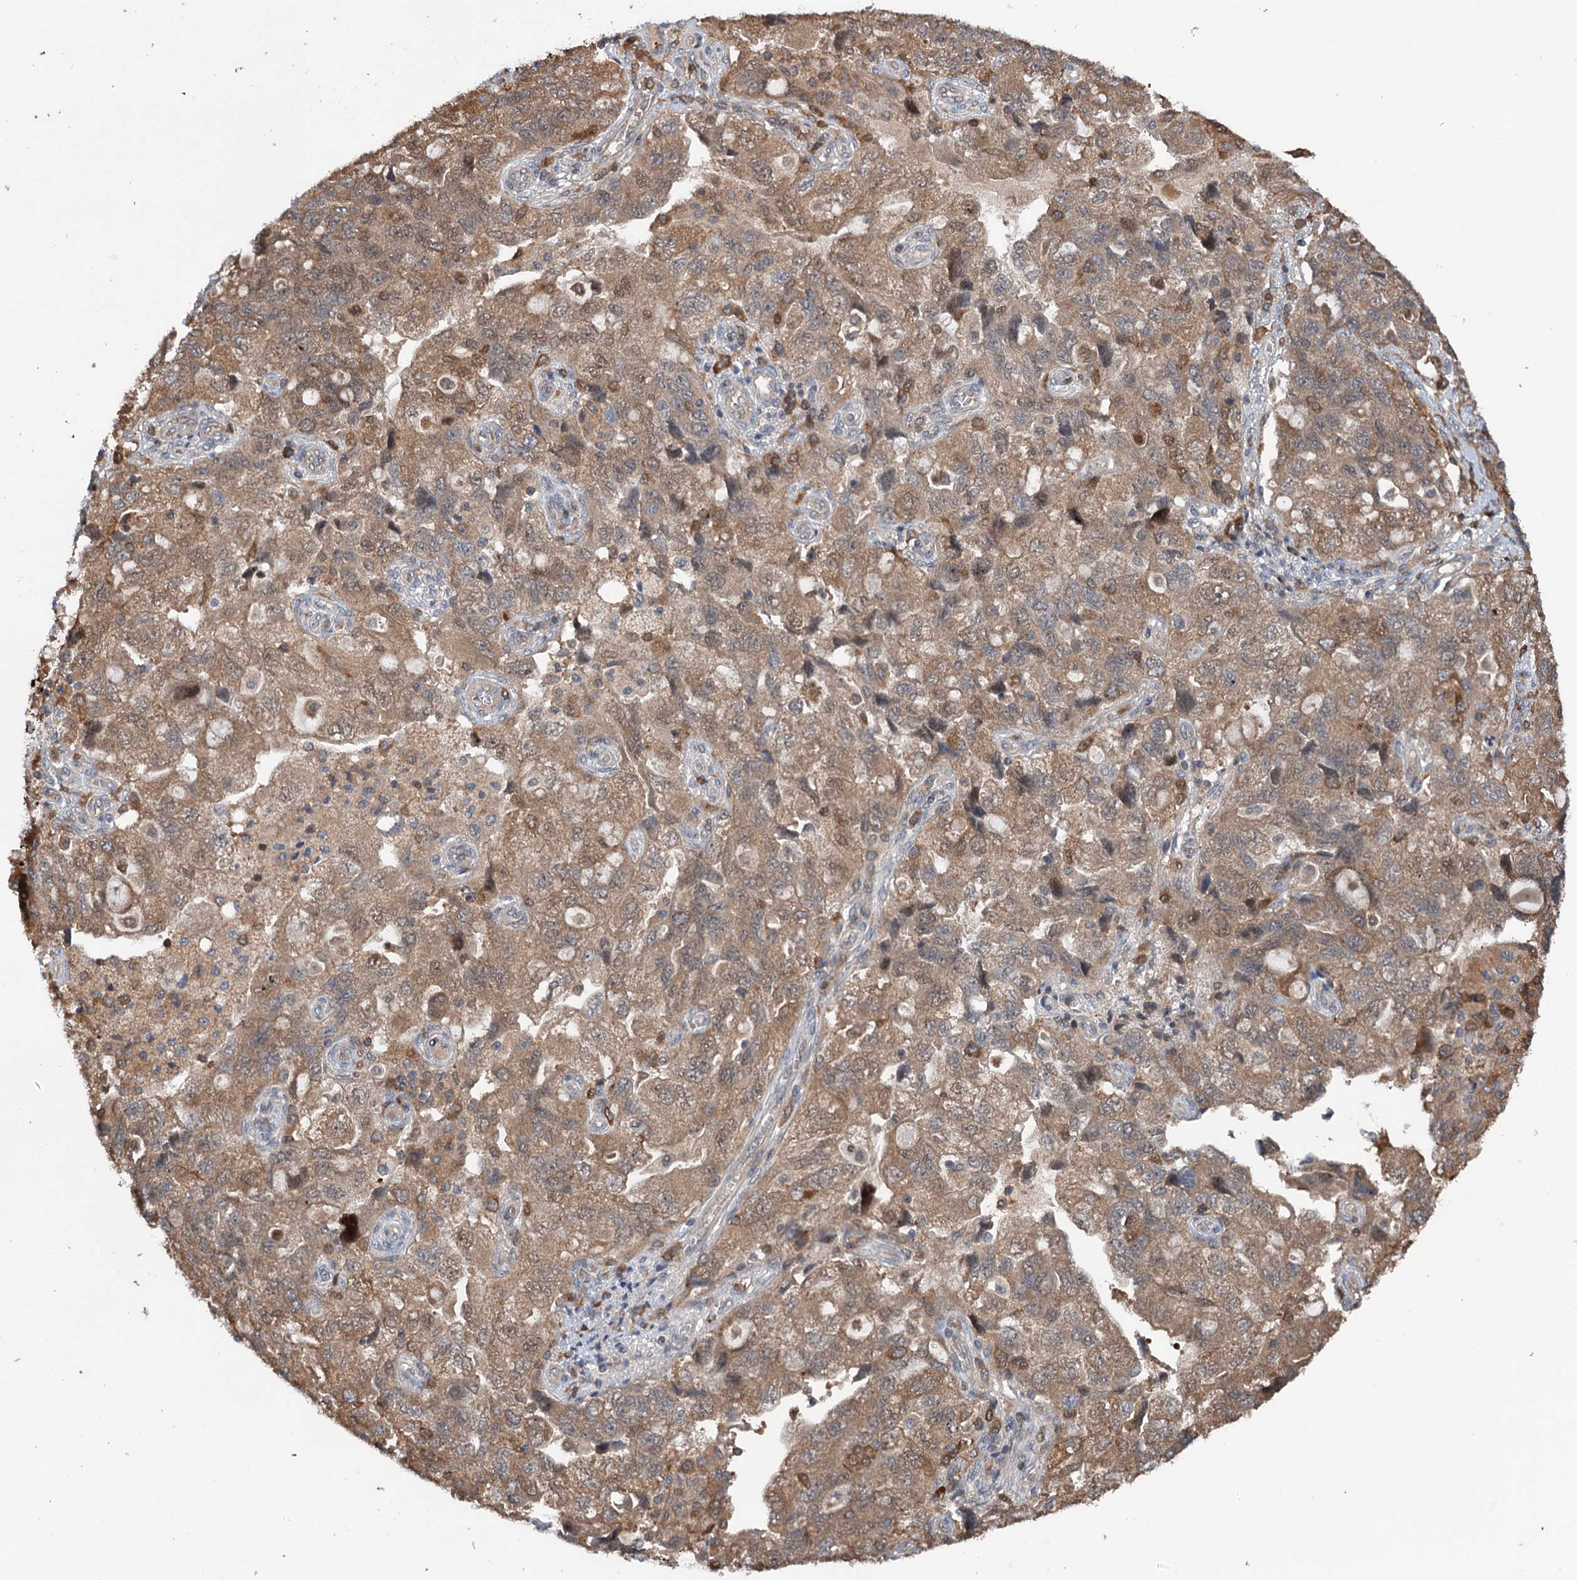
{"staining": {"intensity": "moderate", "quantity": ">75%", "location": "cytoplasmic/membranous"}, "tissue": "ovarian cancer", "cell_type": "Tumor cells", "image_type": "cancer", "snomed": [{"axis": "morphology", "description": "Carcinoma, NOS"}, {"axis": "morphology", "description": "Cystadenocarcinoma, serous, NOS"}, {"axis": "topography", "description": "Ovary"}], "caption": "Ovarian cancer stained for a protein shows moderate cytoplasmic/membranous positivity in tumor cells.", "gene": "NCAPD2", "patient": {"sex": "female", "age": 69}}